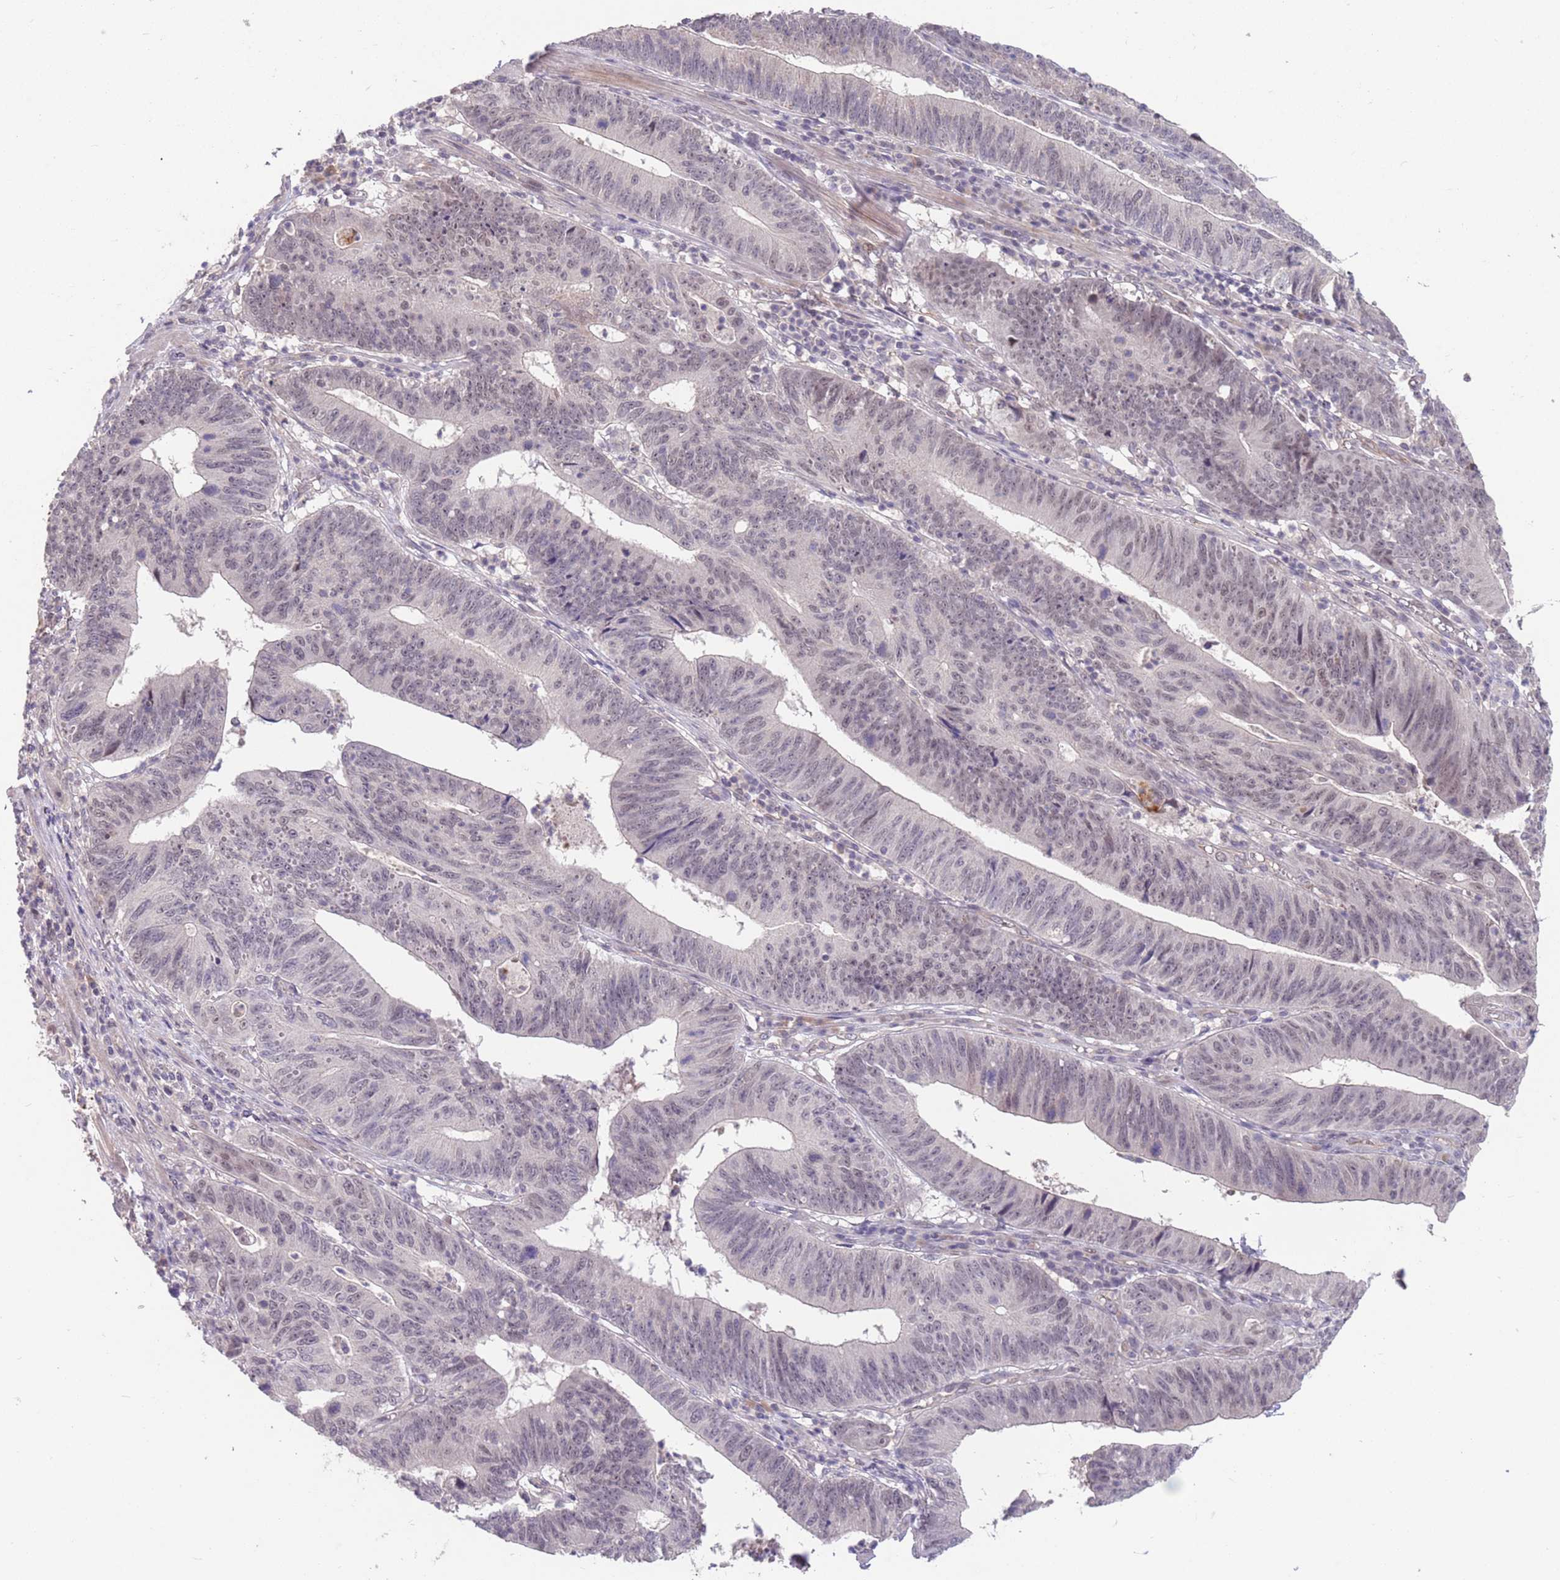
{"staining": {"intensity": "weak", "quantity": "<25%", "location": "nuclear"}, "tissue": "stomach cancer", "cell_type": "Tumor cells", "image_type": "cancer", "snomed": [{"axis": "morphology", "description": "Adenocarcinoma, NOS"}, {"axis": "topography", "description": "Stomach"}], "caption": "Immunohistochemistry (IHC) histopathology image of adenocarcinoma (stomach) stained for a protein (brown), which reveals no expression in tumor cells.", "gene": "MEI1", "patient": {"sex": "male", "age": 59}}